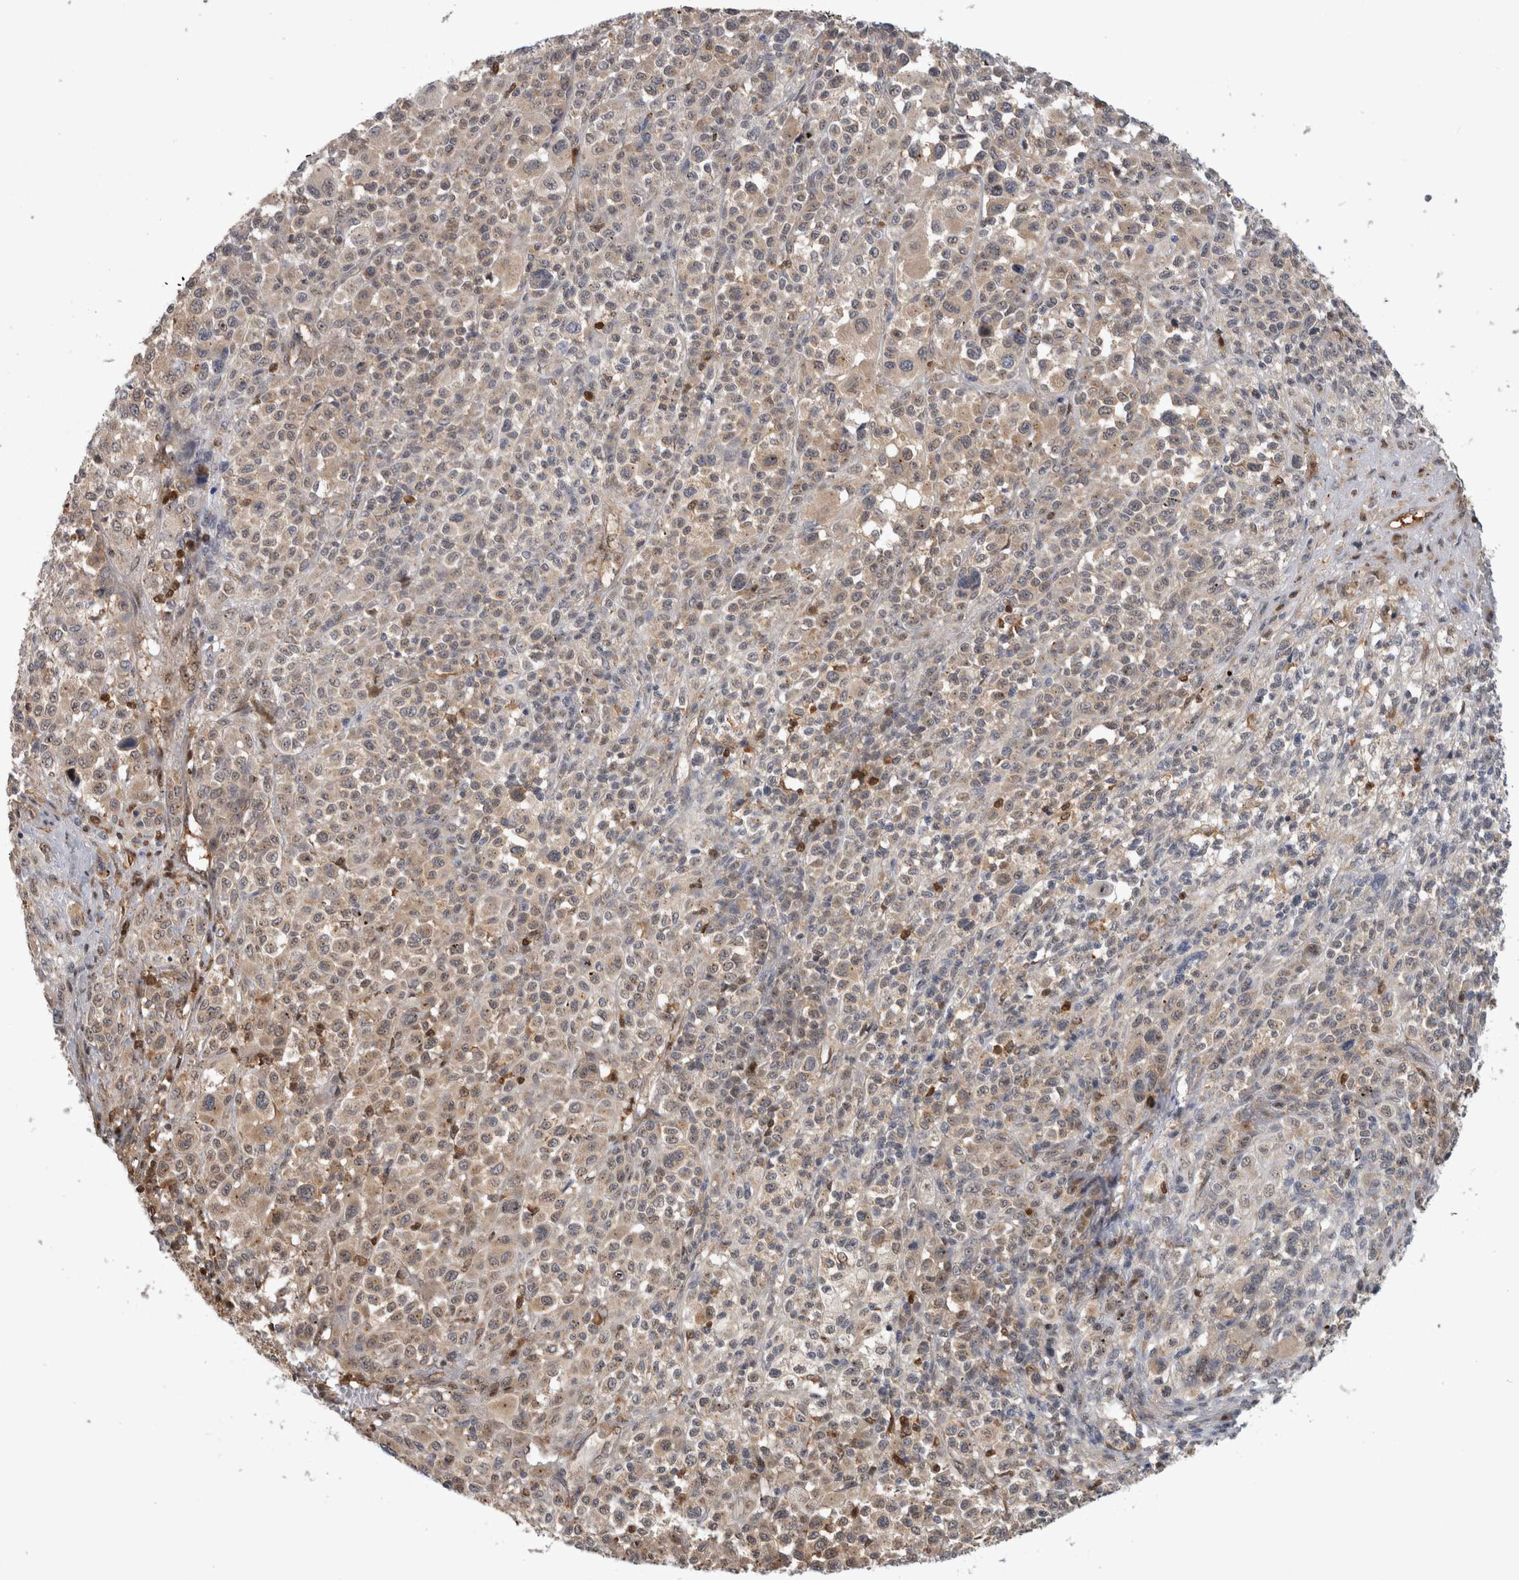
{"staining": {"intensity": "weak", "quantity": "<25%", "location": "cytoplasmic/membranous,nuclear"}, "tissue": "melanoma", "cell_type": "Tumor cells", "image_type": "cancer", "snomed": [{"axis": "morphology", "description": "Malignant melanoma, Metastatic site"}, {"axis": "topography", "description": "Skin"}], "caption": "The IHC photomicrograph has no significant positivity in tumor cells of malignant melanoma (metastatic site) tissue.", "gene": "TDRD7", "patient": {"sex": "female", "age": 74}}